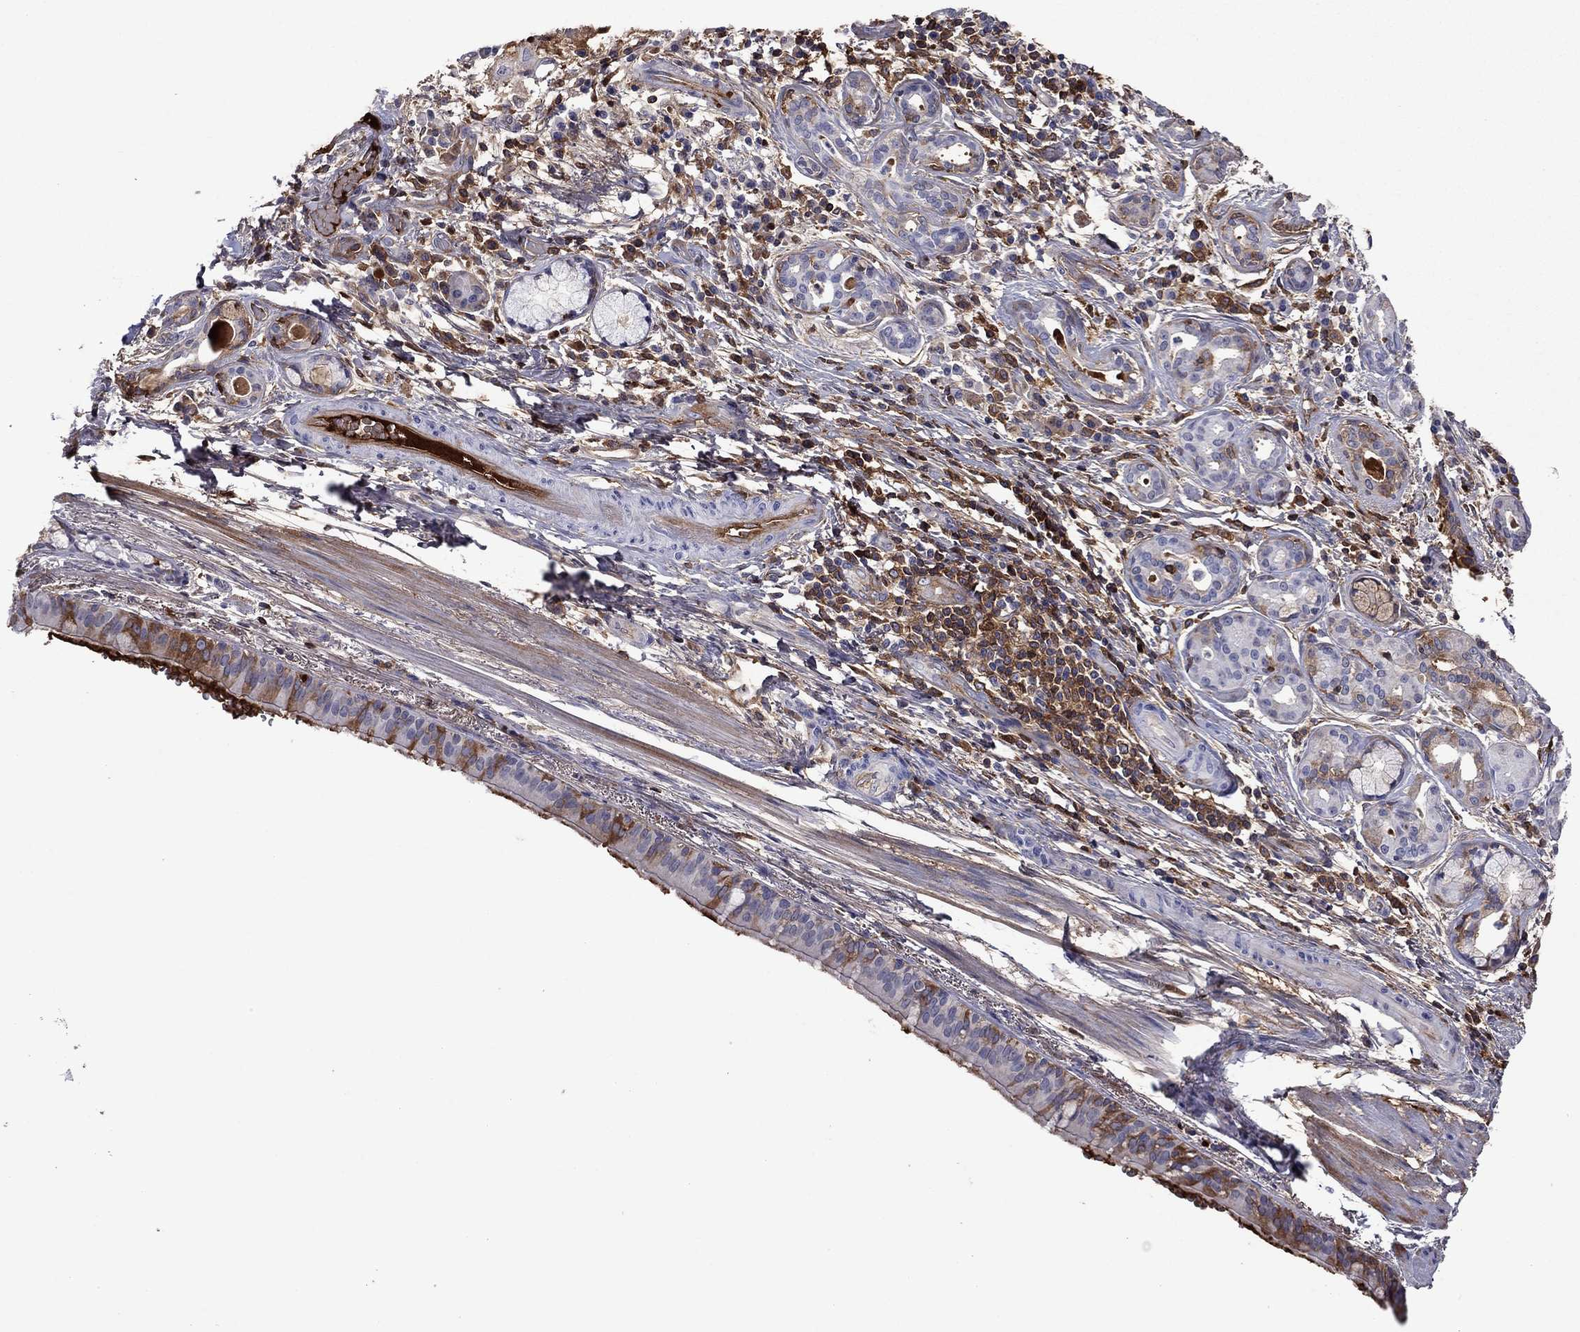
{"staining": {"intensity": "moderate", "quantity": "<25%", "location": "cytoplasmic/membranous"}, "tissue": "bronchus", "cell_type": "Respiratory epithelial cells", "image_type": "normal", "snomed": [{"axis": "morphology", "description": "Normal tissue, NOS"}, {"axis": "morphology", "description": "Squamous cell carcinoma, NOS"}, {"axis": "topography", "description": "Bronchus"}, {"axis": "topography", "description": "Lung"}], "caption": "Immunohistochemistry staining of benign bronchus, which exhibits low levels of moderate cytoplasmic/membranous expression in about <25% of respiratory epithelial cells indicating moderate cytoplasmic/membranous protein expression. The staining was performed using DAB (brown) for protein detection and nuclei were counterstained in hematoxylin (blue).", "gene": "HPX", "patient": {"sex": "male", "age": 69}}